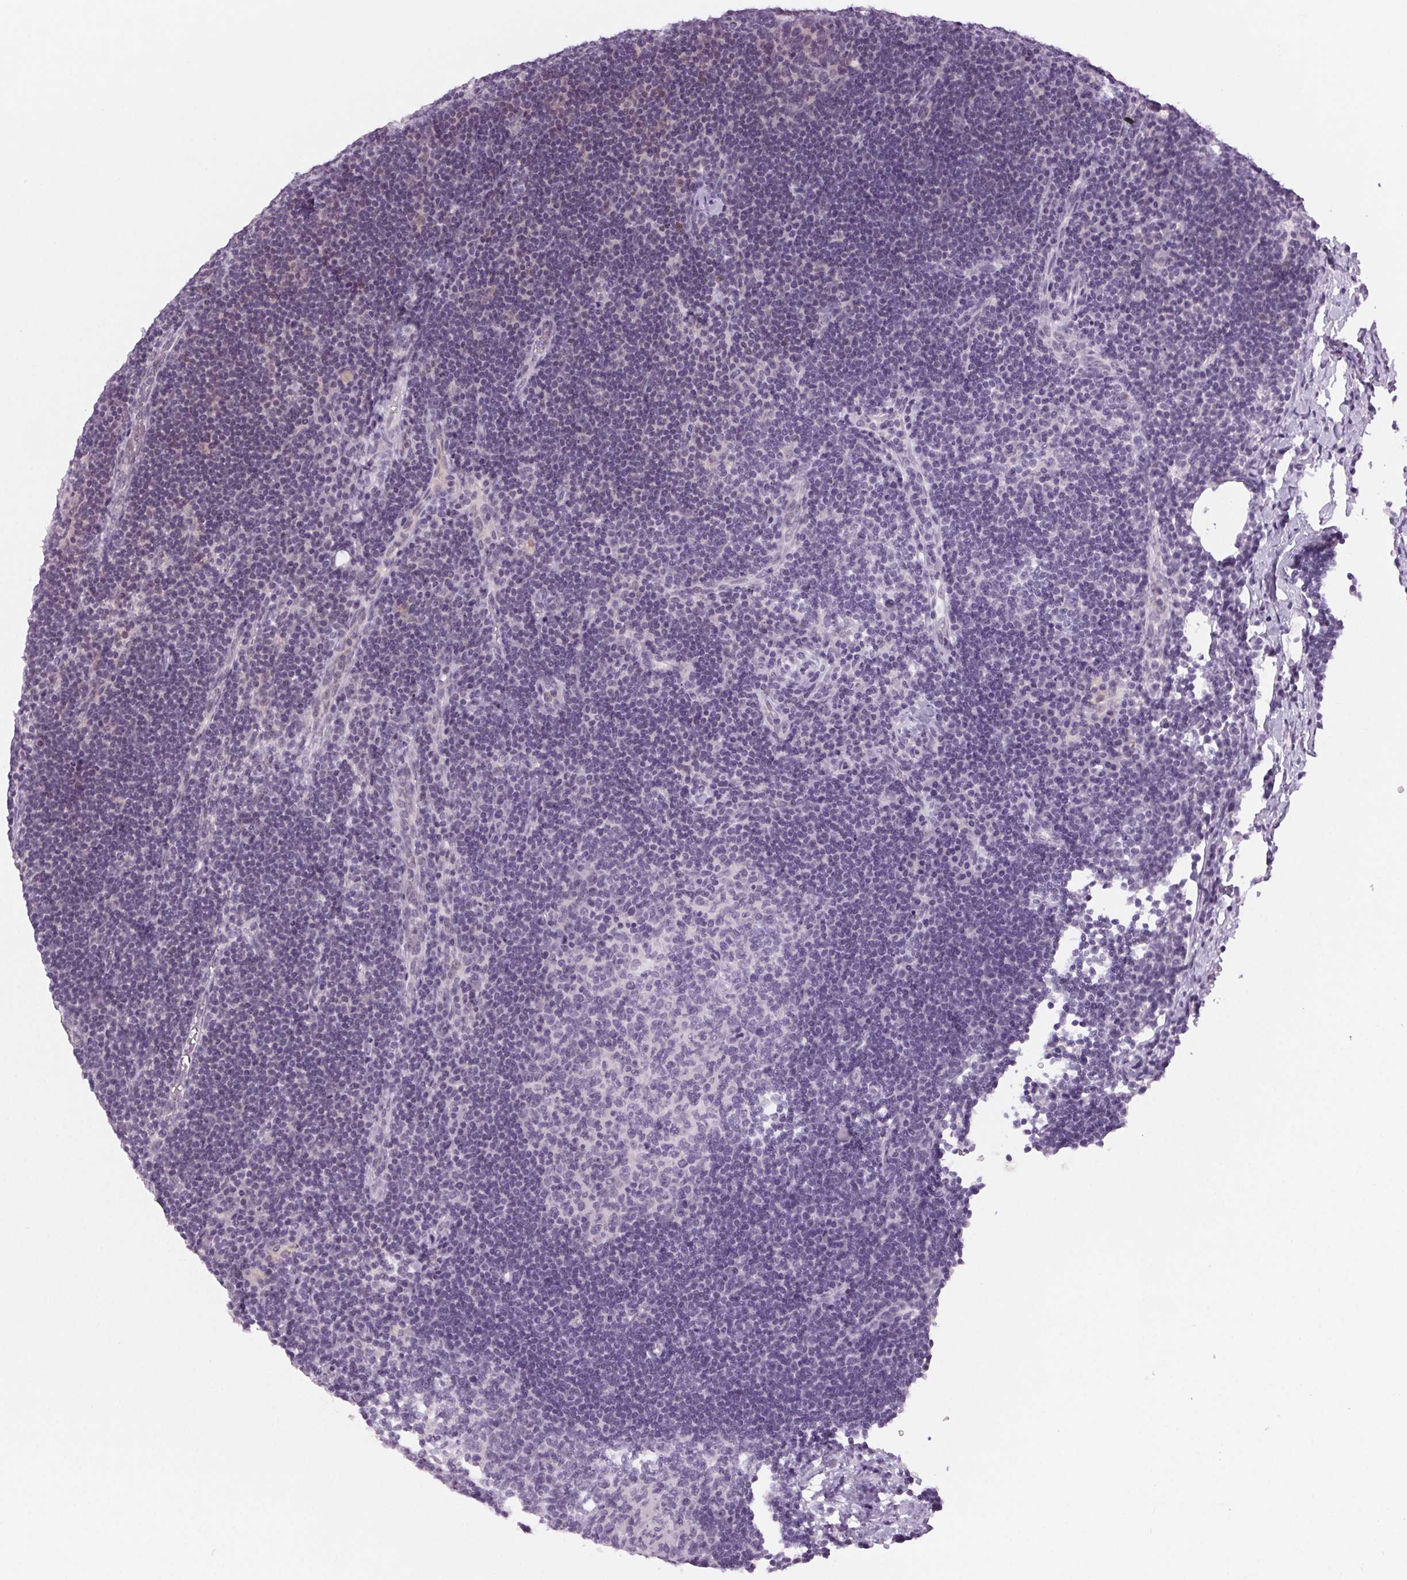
{"staining": {"intensity": "negative", "quantity": "none", "location": "none"}, "tissue": "lymph node", "cell_type": "Germinal center cells", "image_type": "normal", "snomed": [{"axis": "morphology", "description": "Normal tissue, NOS"}, {"axis": "topography", "description": "Lymph node"}], "caption": "This is an immunohistochemistry (IHC) micrograph of benign lymph node. There is no staining in germinal center cells.", "gene": "SLC6A19", "patient": {"sex": "male", "age": 67}}